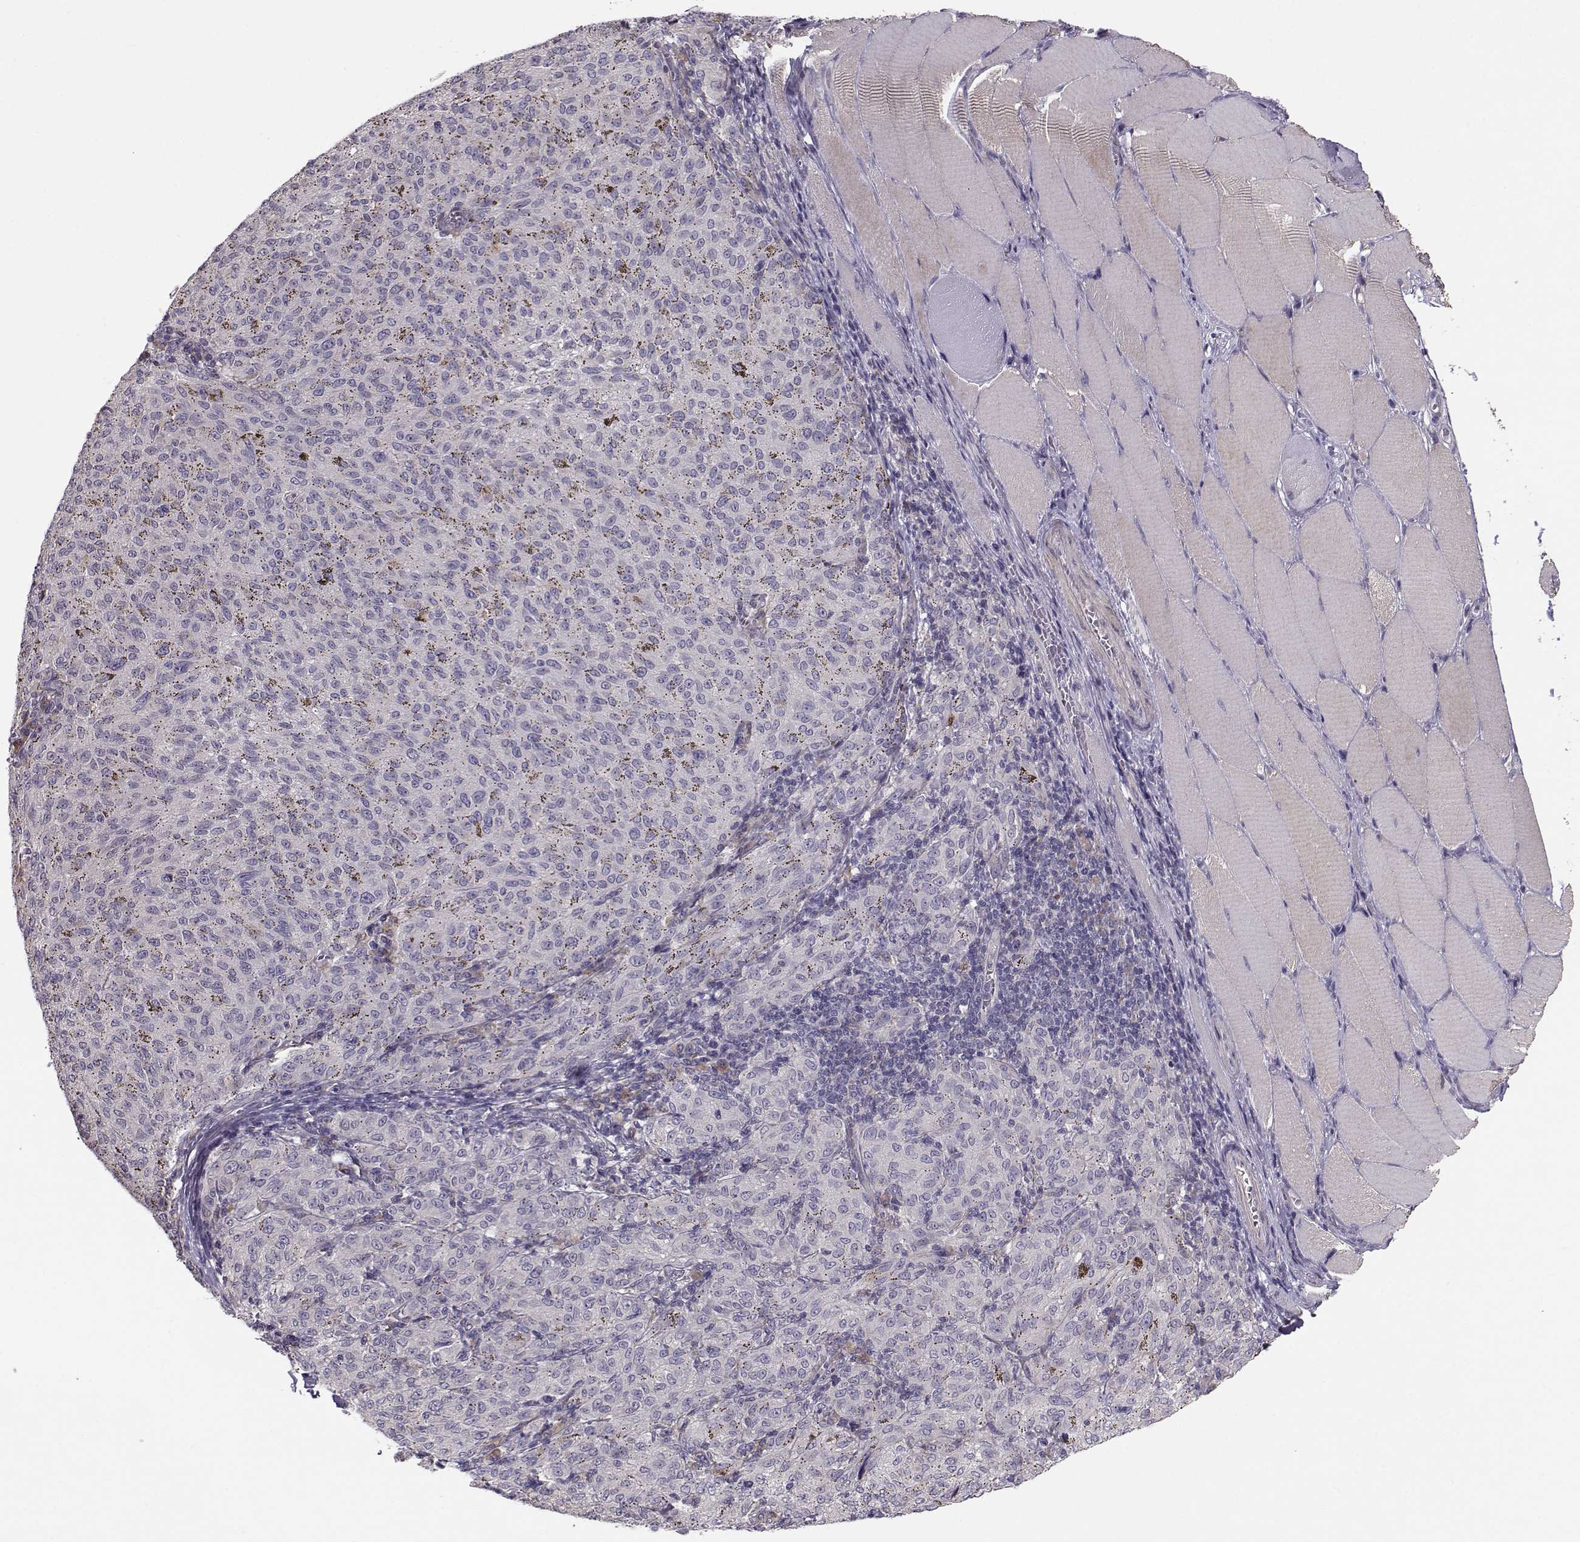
{"staining": {"intensity": "negative", "quantity": "none", "location": "none"}, "tissue": "melanoma", "cell_type": "Tumor cells", "image_type": "cancer", "snomed": [{"axis": "morphology", "description": "Malignant melanoma, NOS"}, {"axis": "topography", "description": "Skin"}], "caption": "A histopathology image of melanoma stained for a protein reveals no brown staining in tumor cells.", "gene": "ENTPD8", "patient": {"sex": "female", "age": 72}}